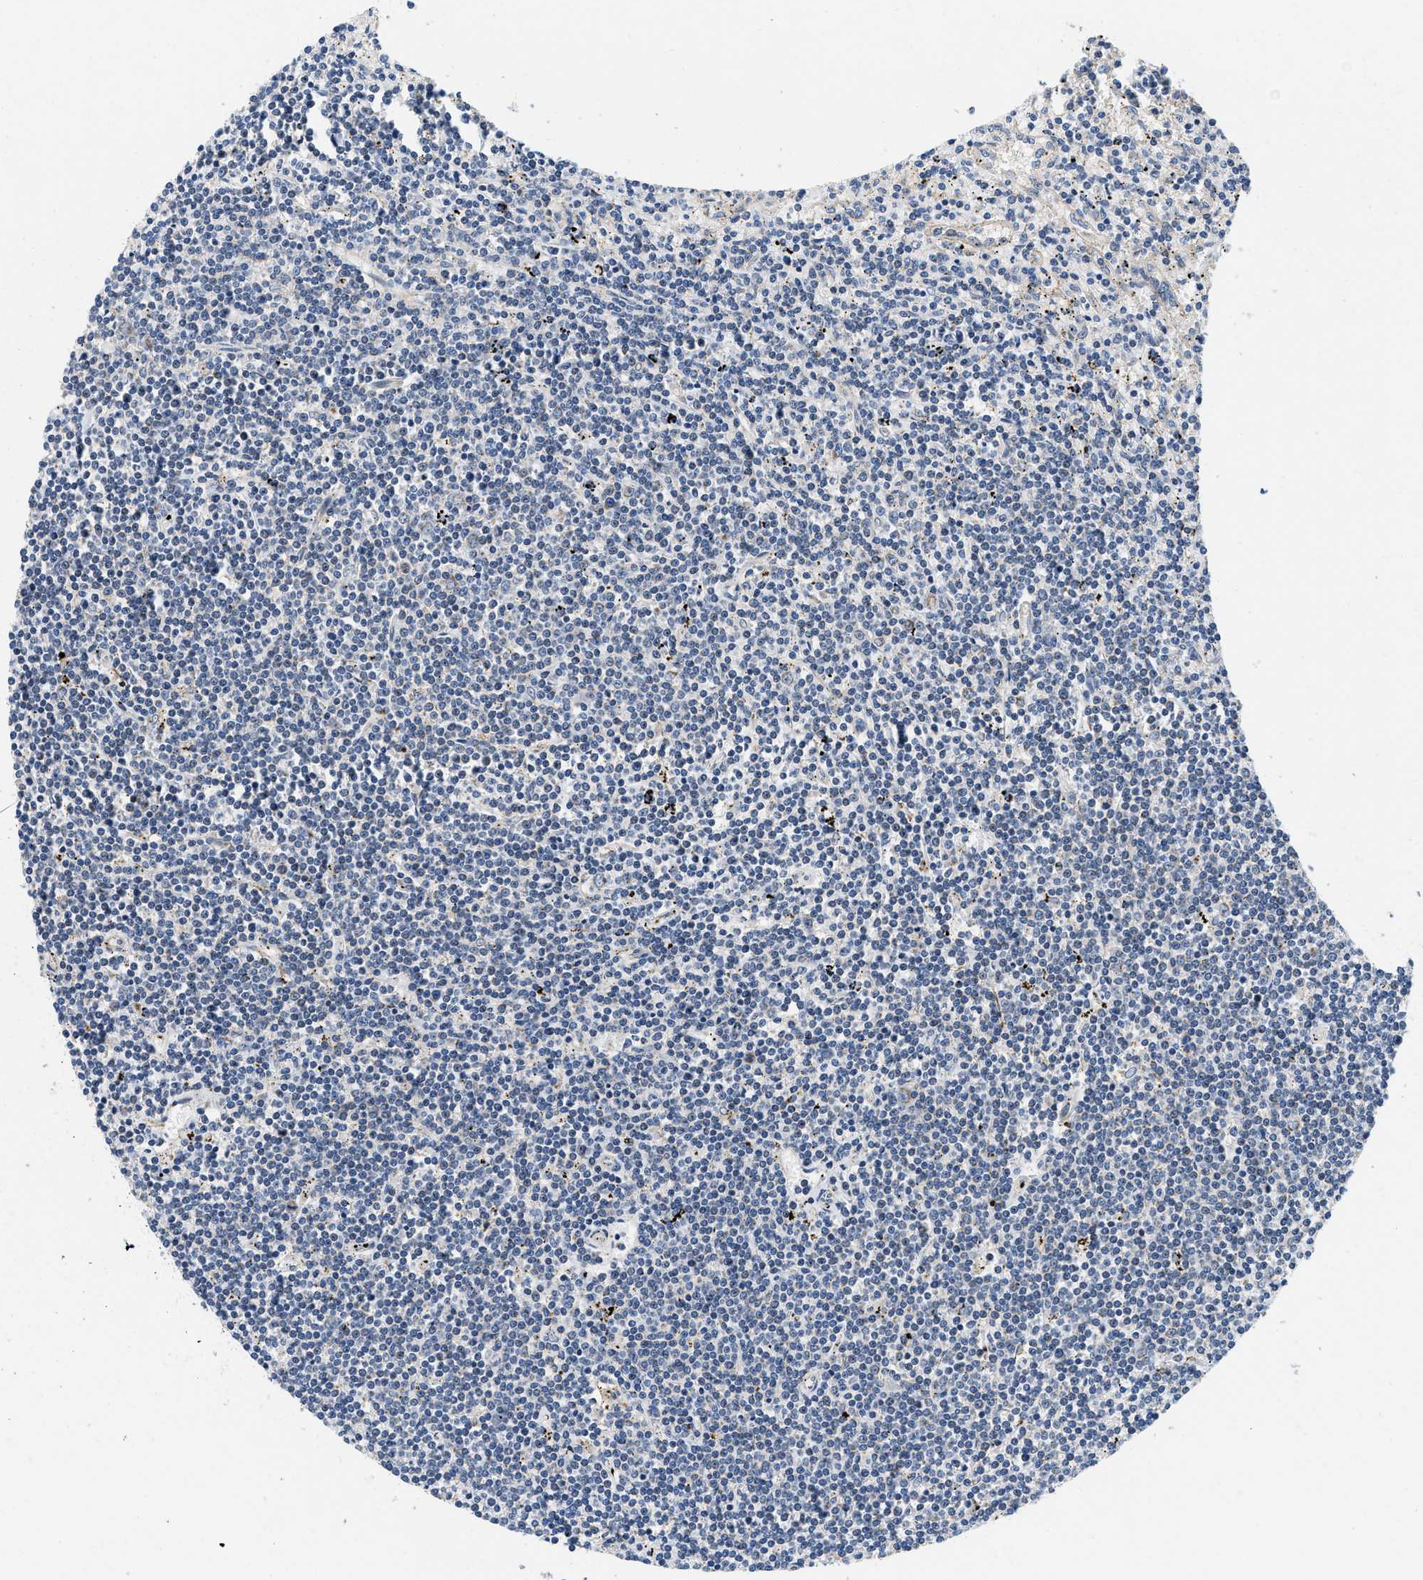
{"staining": {"intensity": "negative", "quantity": "none", "location": "none"}, "tissue": "lymphoma", "cell_type": "Tumor cells", "image_type": "cancer", "snomed": [{"axis": "morphology", "description": "Malignant lymphoma, non-Hodgkin's type, Low grade"}, {"axis": "topography", "description": "Spleen"}], "caption": "This is an IHC image of human lymphoma. There is no expression in tumor cells.", "gene": "ZNF599", "patient": {"sex": "male", "age": 76}}